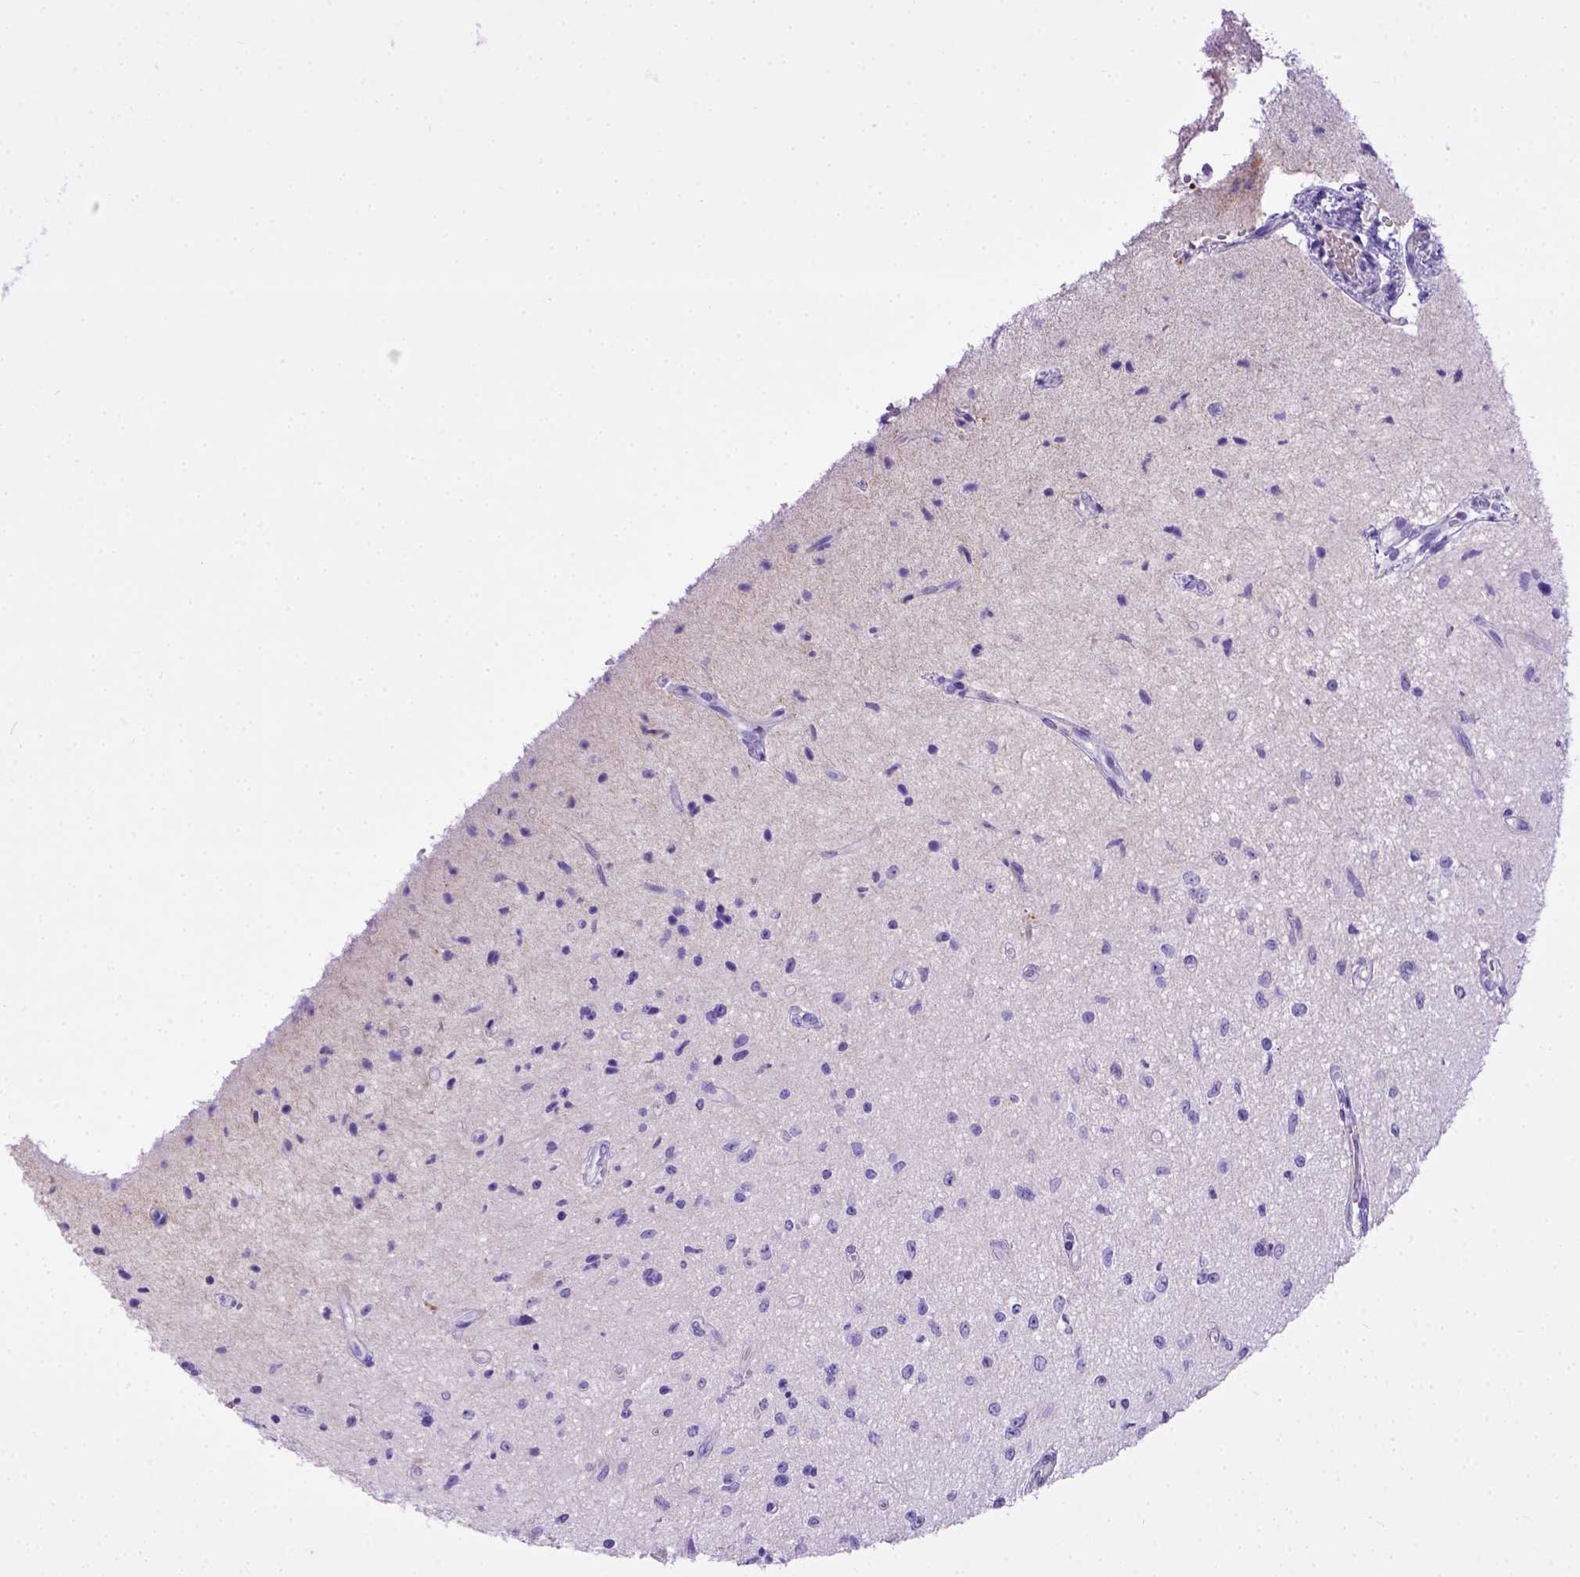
{"staining": {"intensity": "negative", "quantity": "none", "location": "none"}, "tissue": "glioma", "cell_type": "Tumor cells", "image_type": "cancer", "snomed": [{"axis": "morphology", "description": "Glioma, malignant, Low grade"}, {"axis": "topography", "description": "Cerebellum"}], "caption": "High magnification brightfield microscopy of malignant glioma (low-grade) stained with DAB (3,3'-diaminobenzidine) (brown) and counterstained with hematoxylin (blue): tumor cells show no significant staining.", "gene": "LRRC18", "patient": {"sex": "female", "age": 14}}